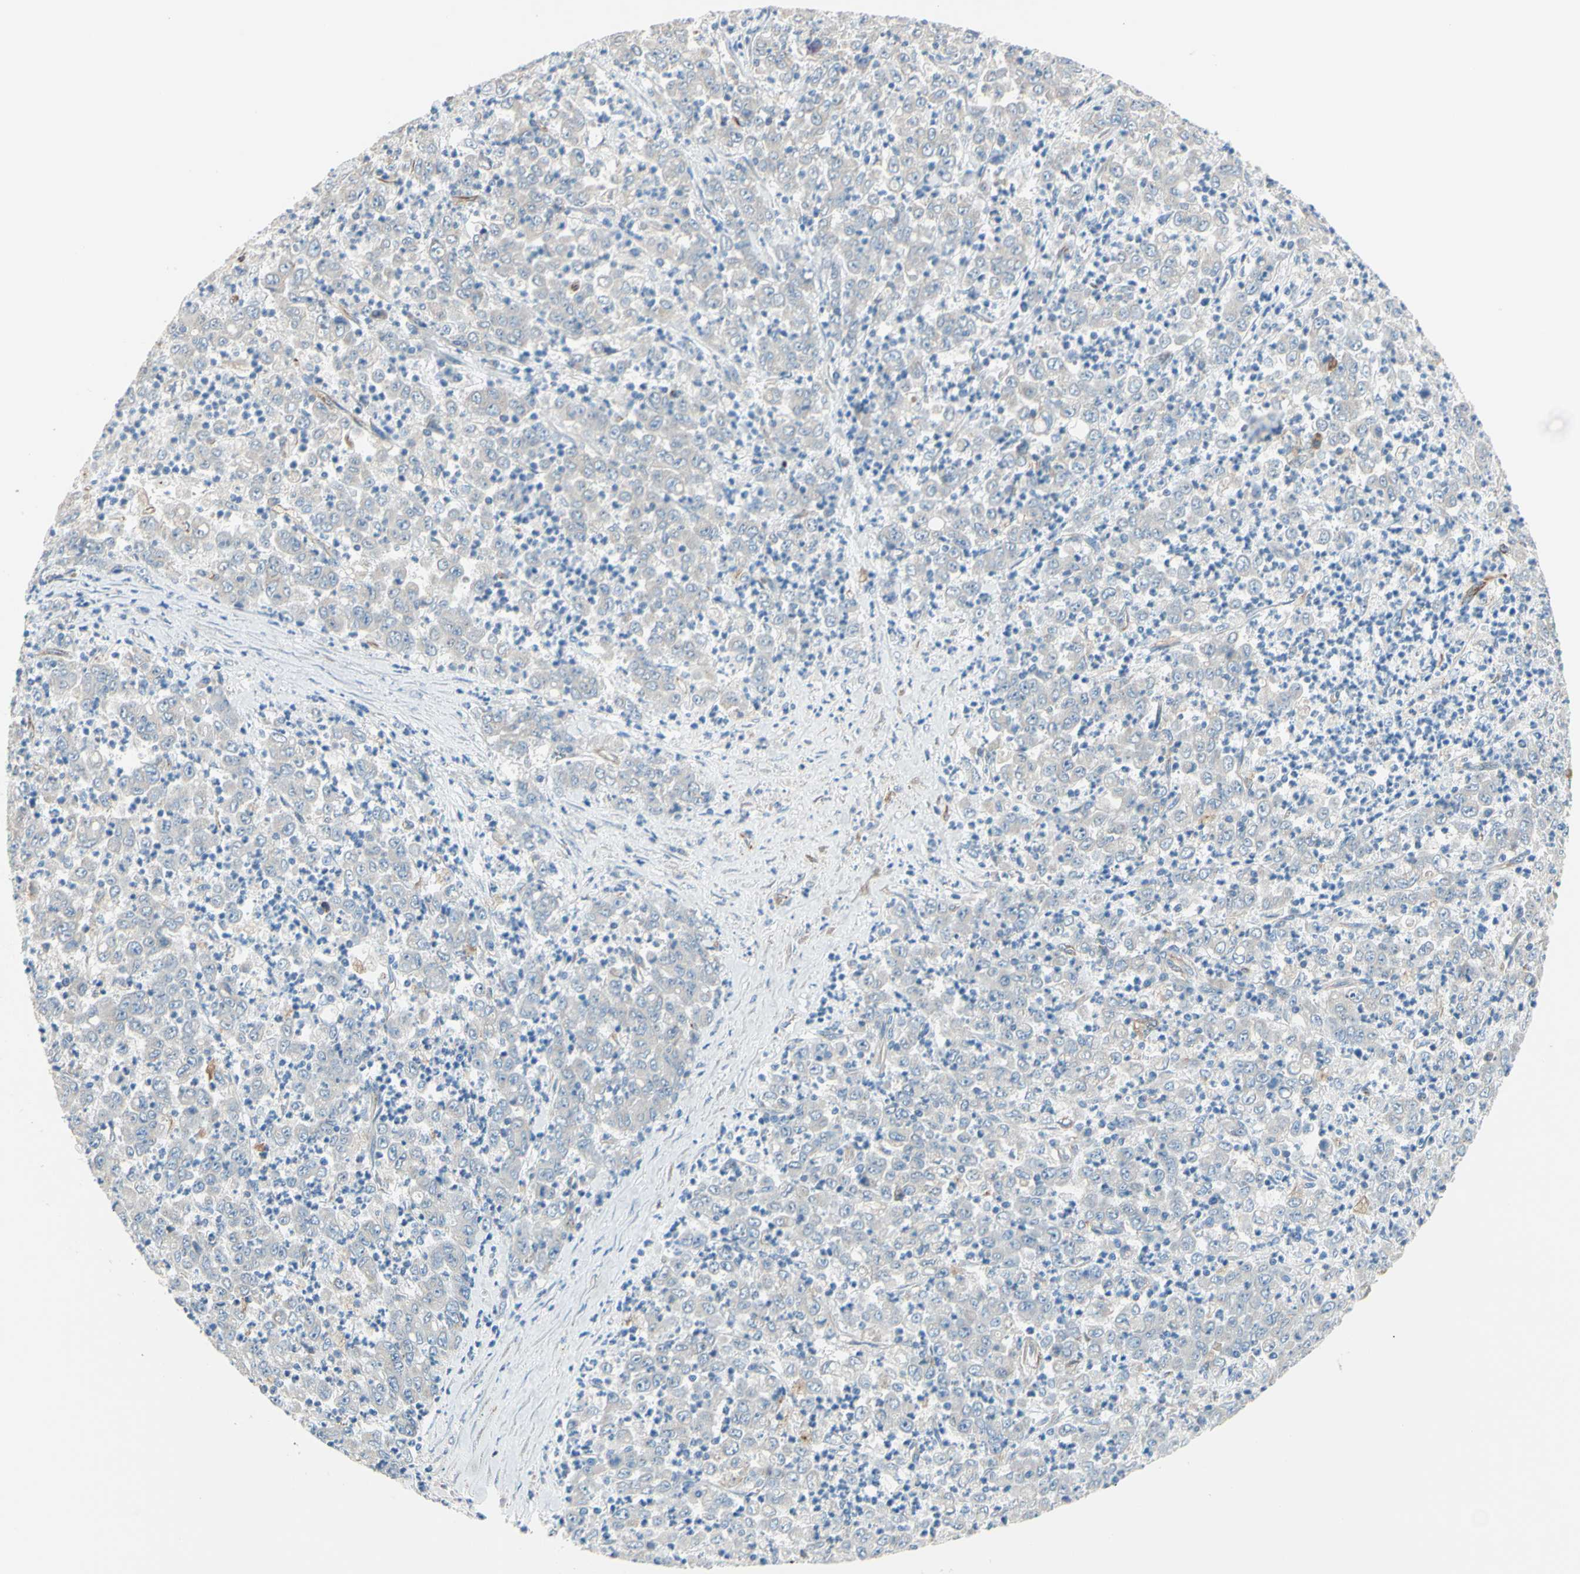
{"staining": {"intensity": "negative", "quantity": "none", "location": "none"}, "tissue": "stomach cancer", "cell_type": "Tumor cells", "image_type": "cancer", "snomed": [{"axis": "morphology", "description": "Adenocarcinoma, NOS"}, {"axis": "topography", "description": "Stomach, lower"}], "caption": "An image of human stomach cancer (adenocarcinoma) is negative for staining in tumor cells.", "gene": "TRAF2", "patient": {"sex": "female", "age": 71}}